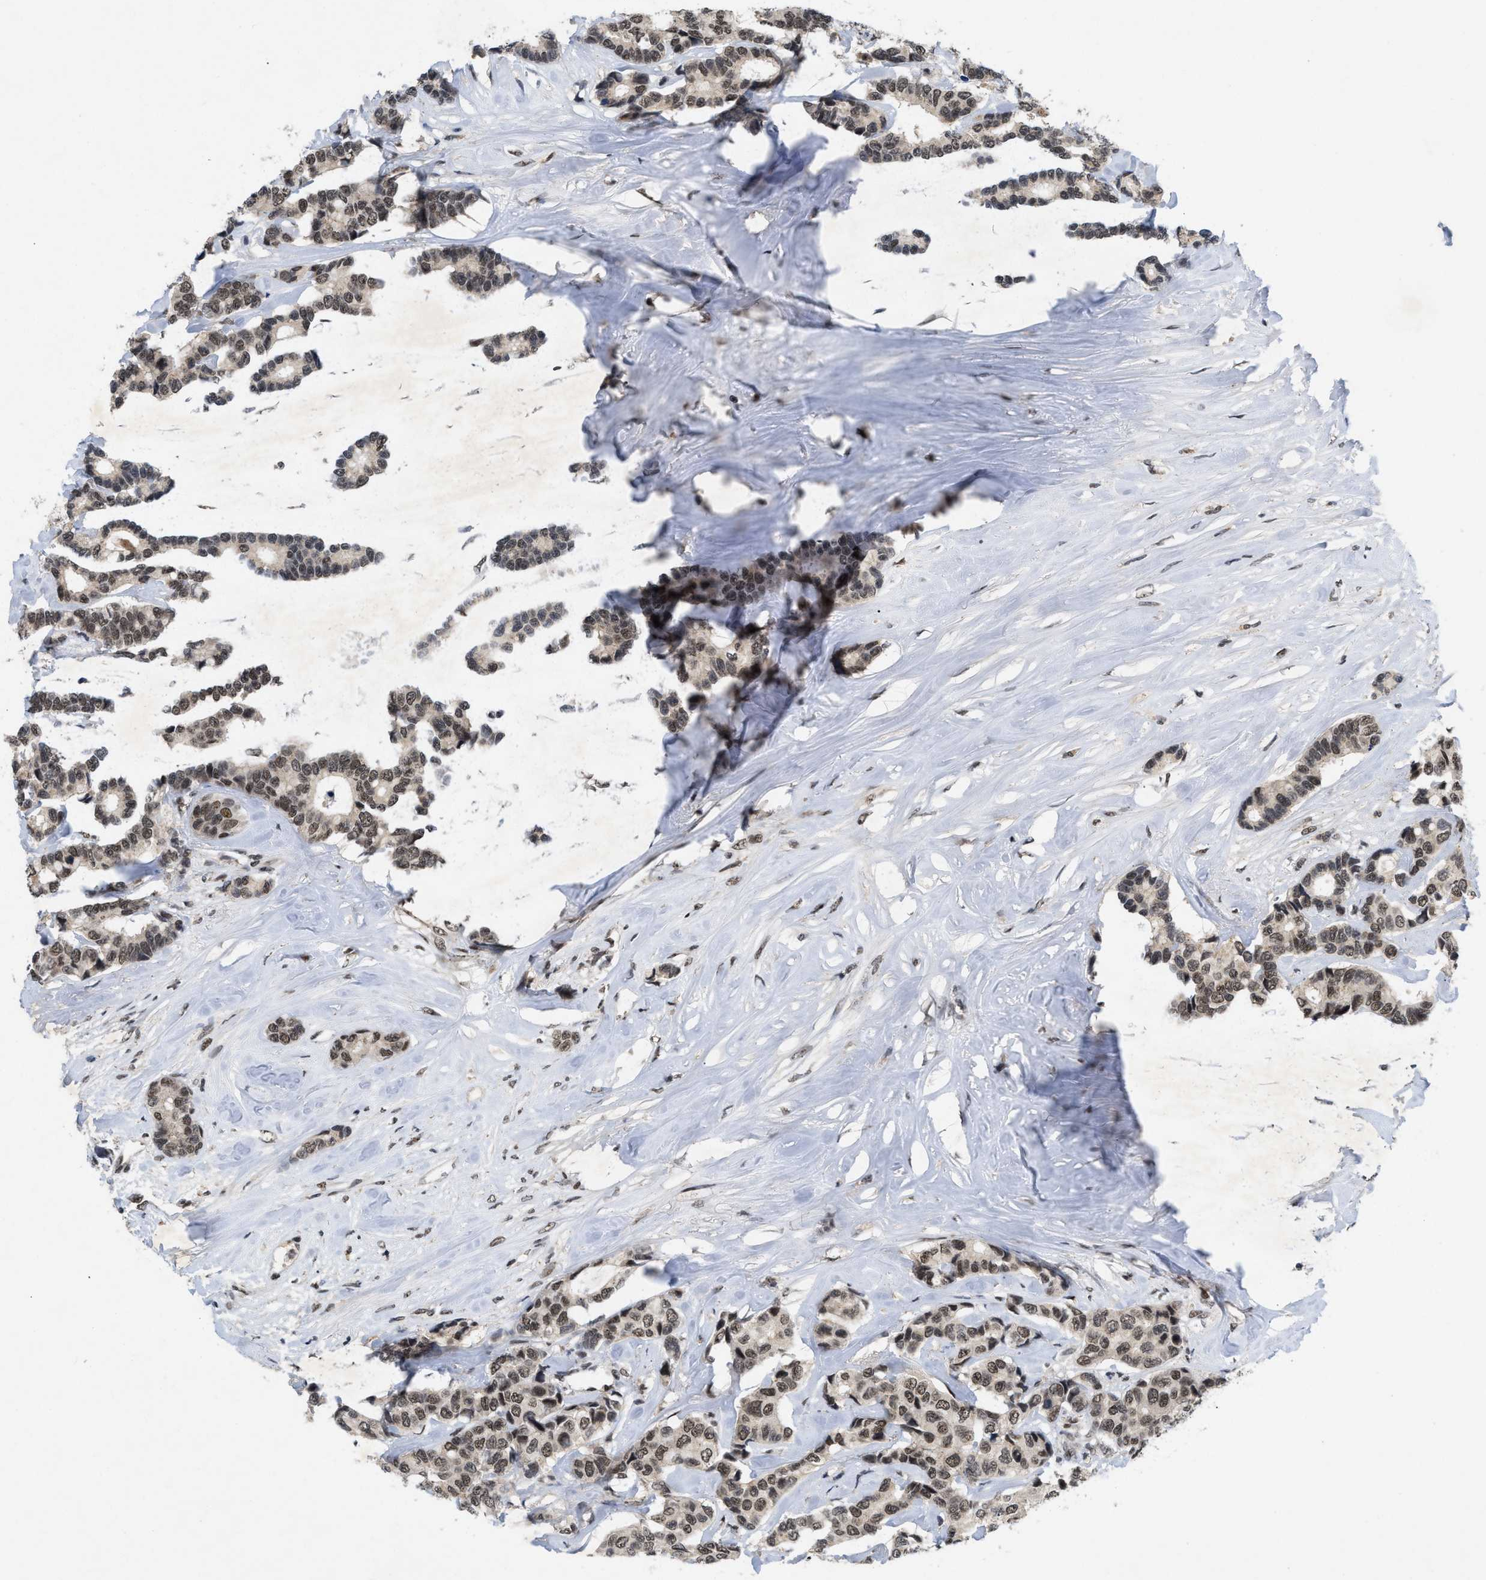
{"staining": {"intensity": "weak", "quantity": ">75%", "location": "nuclear"}, "tissue": "breast cancer", "cell_type": "Tumor cells", "image_type": "cancer", "snomed": [{"axis": "morphology", "description": "Duct carcinoma"}, {"axis": "topography", "description": "Breast"}], "caption": "Brown immunohistochemical staining in human invasive ductal carcinoma (breast) reveals weak nuclear positivity in about >75% of tumor cells. (DAB IHC with brightfield microscopy, high magnification).", "gene": "ZNF346", "patient": {"sex": "female", "age": 87}}